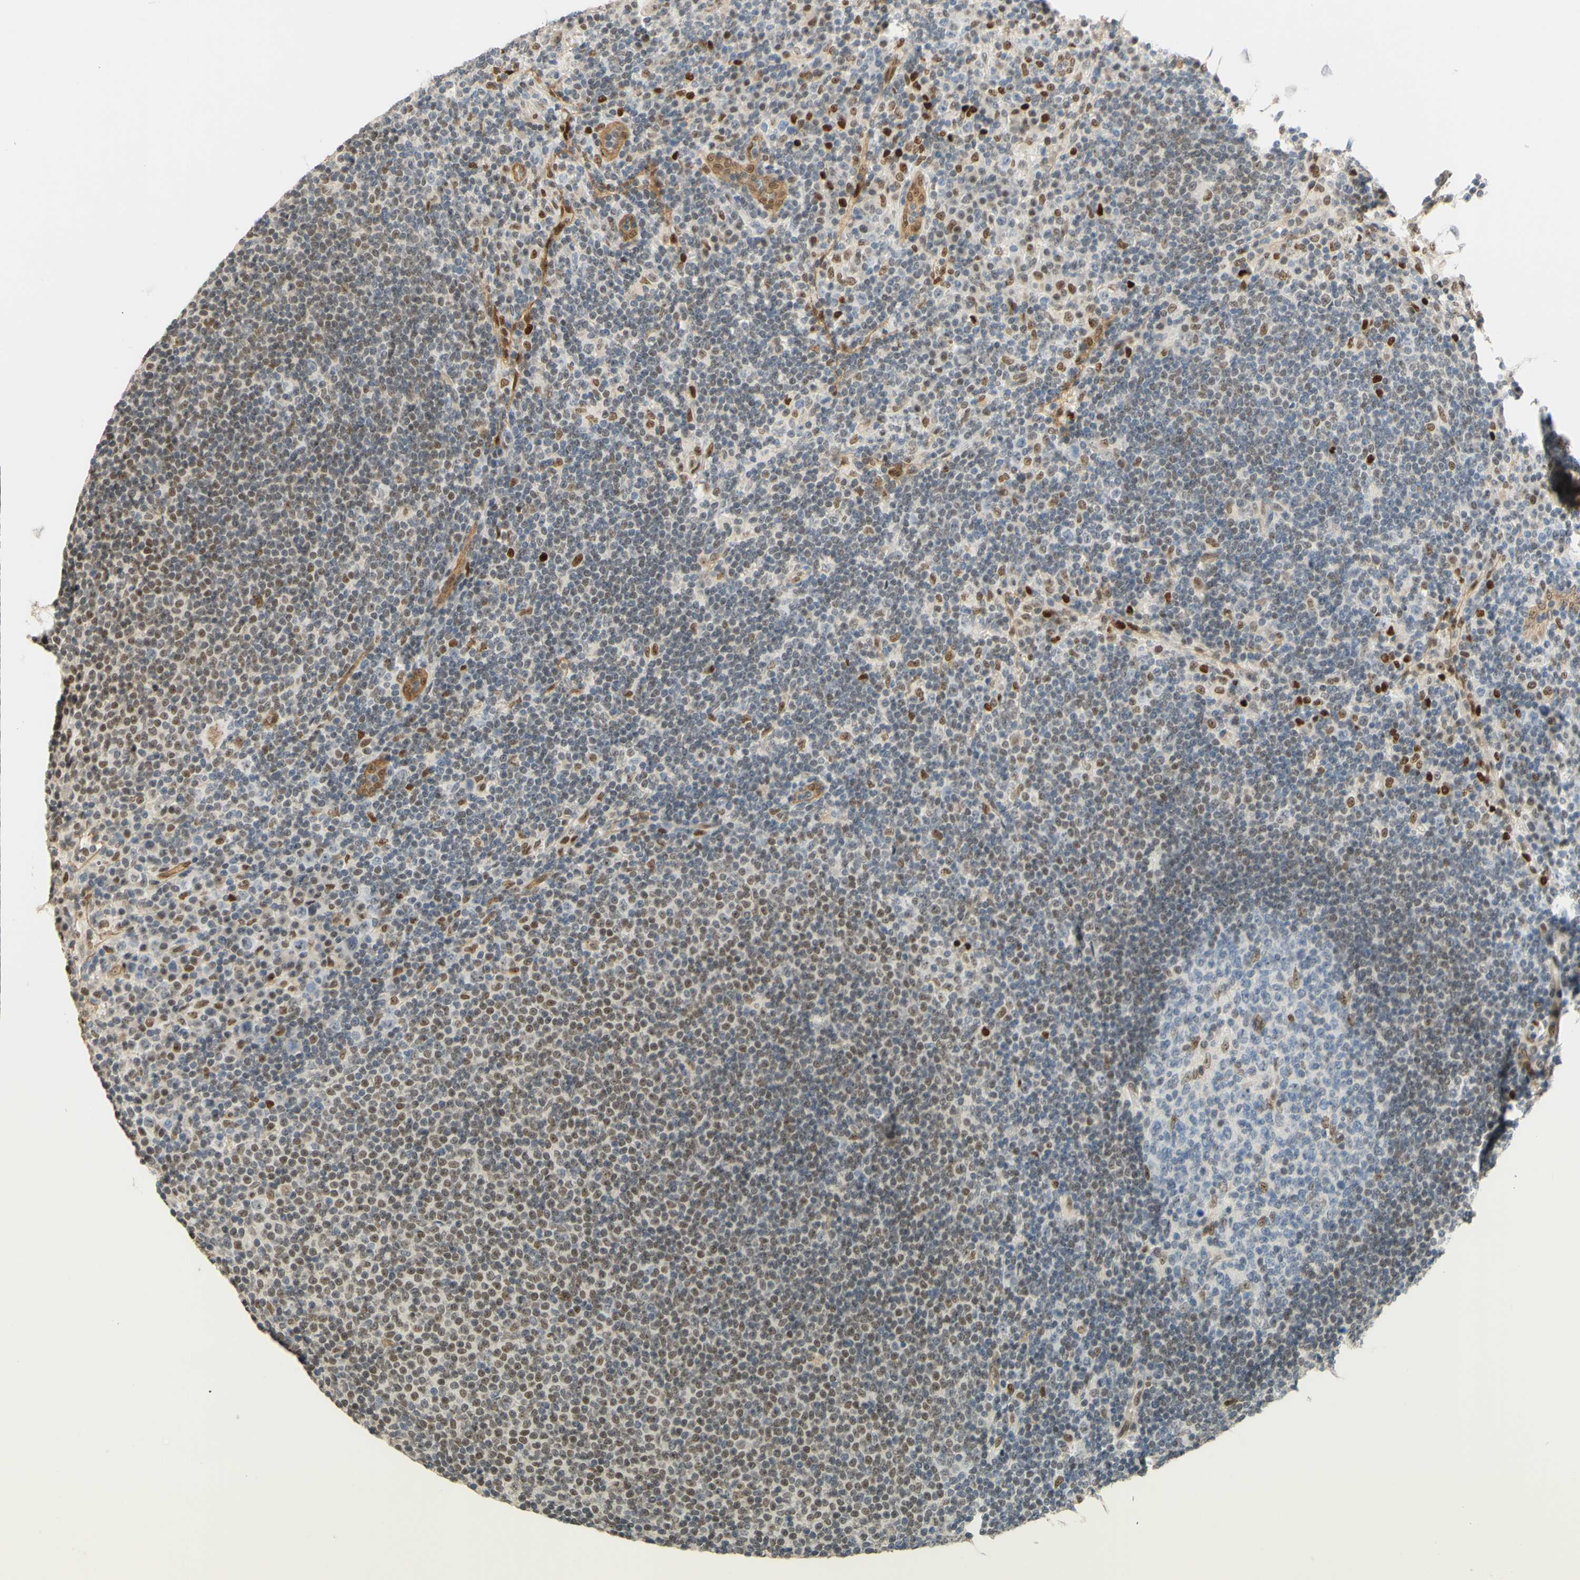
{"staining": {"intensity": "moderate", "quantity": "<25%", "location": "nuclear"}, "tissue": "lymph node", "cell_type": "Germinal center cells", "image_type": "normal", "snomed": [{"axis": "morphology", "description": "Normal tissue, NOS"}, {"axis": "topography", "description": "Lymph node"}], "caption": "An image of human lymph node stained for a protein exhibits moderate nuclear brown staining in germinal center cells. The protein is stained brown, and the nuclei are stained in blue (DAB IHC with brightfield microscopy, high magnification).", "gene": "POLB", "patient": {"sex": "female", "age": 53}}